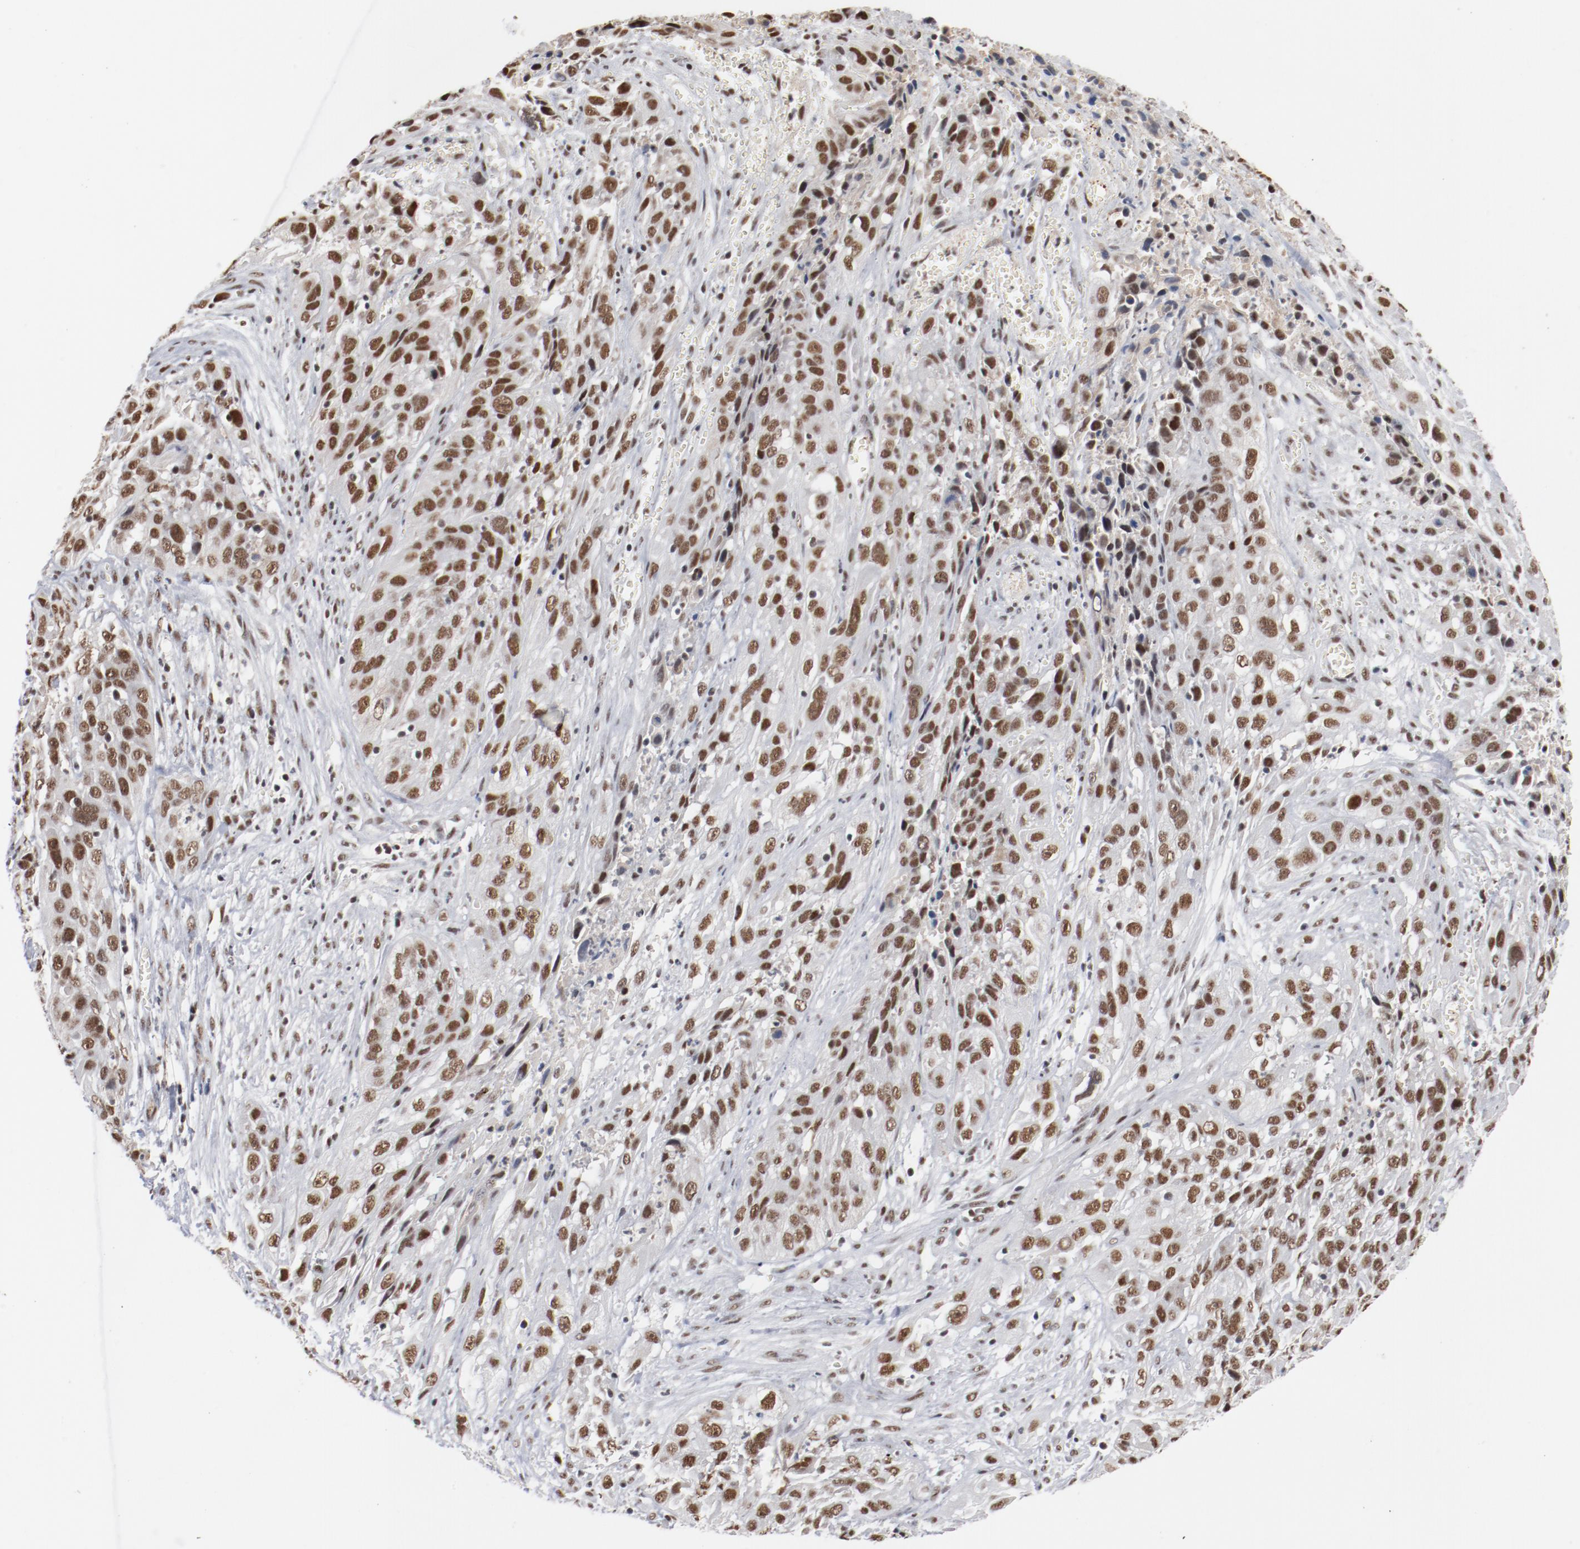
{"staining": {"intensity": "moderate", "quantity": ">75%", "location": "nuclear"}, "tissue": "cervical cancer", "cell_type": "Tumor cells", "image_type": "cancer", "snomed": [{"axis": "morphology", "description": "Squamous cell carcinoma, NOS"}, {"axis": "topography", "description": "Cervix"}], "caption": "Moderate nuclear protein positivity is present in approximately >75% of tumor cells in squamous cell carcinoma (cervical). The staining was performed using DAB (3,3'-diaminobenzidine), with brown indicating positive protein expression. Nuclei are stained blue with hematoxylin.", "gene": "BUB3", "patient": {"sex": "female", "age": 32}}